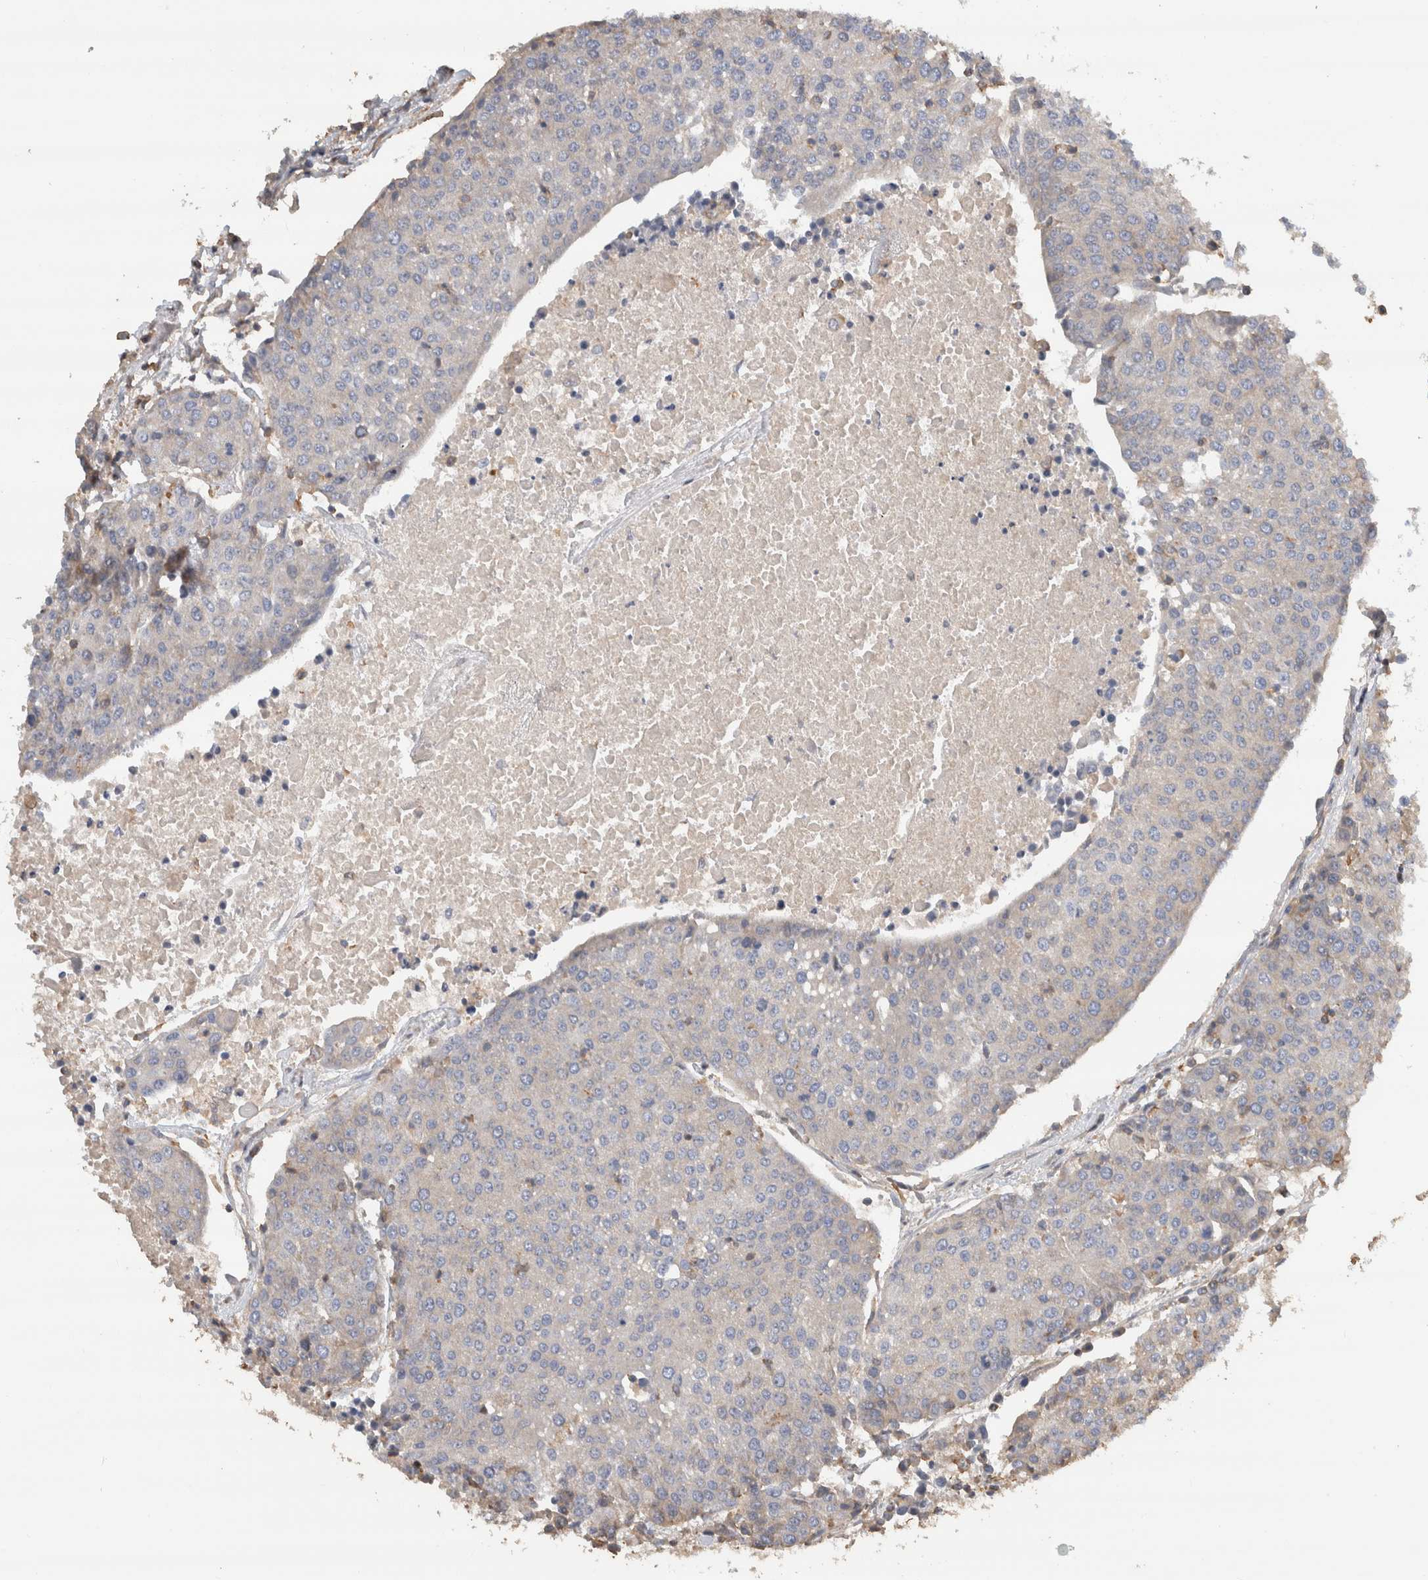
{"staining": {"intensity": "negative", "quantity": "none", "location": "none"}, "tissue": "urothelial cancer", "cell_type": "Tumor cells", "image_type": "cancer", "snomed": [{"axis": "morphology", "description": "Urothelial carcinoma, High grade"}, {"axis": "topography", "description": "Urinary bladder"}], "caption": "Immunohistochemistry micrograph of high-grade urothelial carcinoma stained for a protein (brown), which reveals no expression in tumor cells. Brightfield microscopy of immunohistochemistry (IHC) stained with DAB (3,3'-diaminobenzidine) (brown) and hematoxylin (blue), captured at high magnification.", "gene": "EIF4G3", "patient": {"sex": "female", "age": 85}}